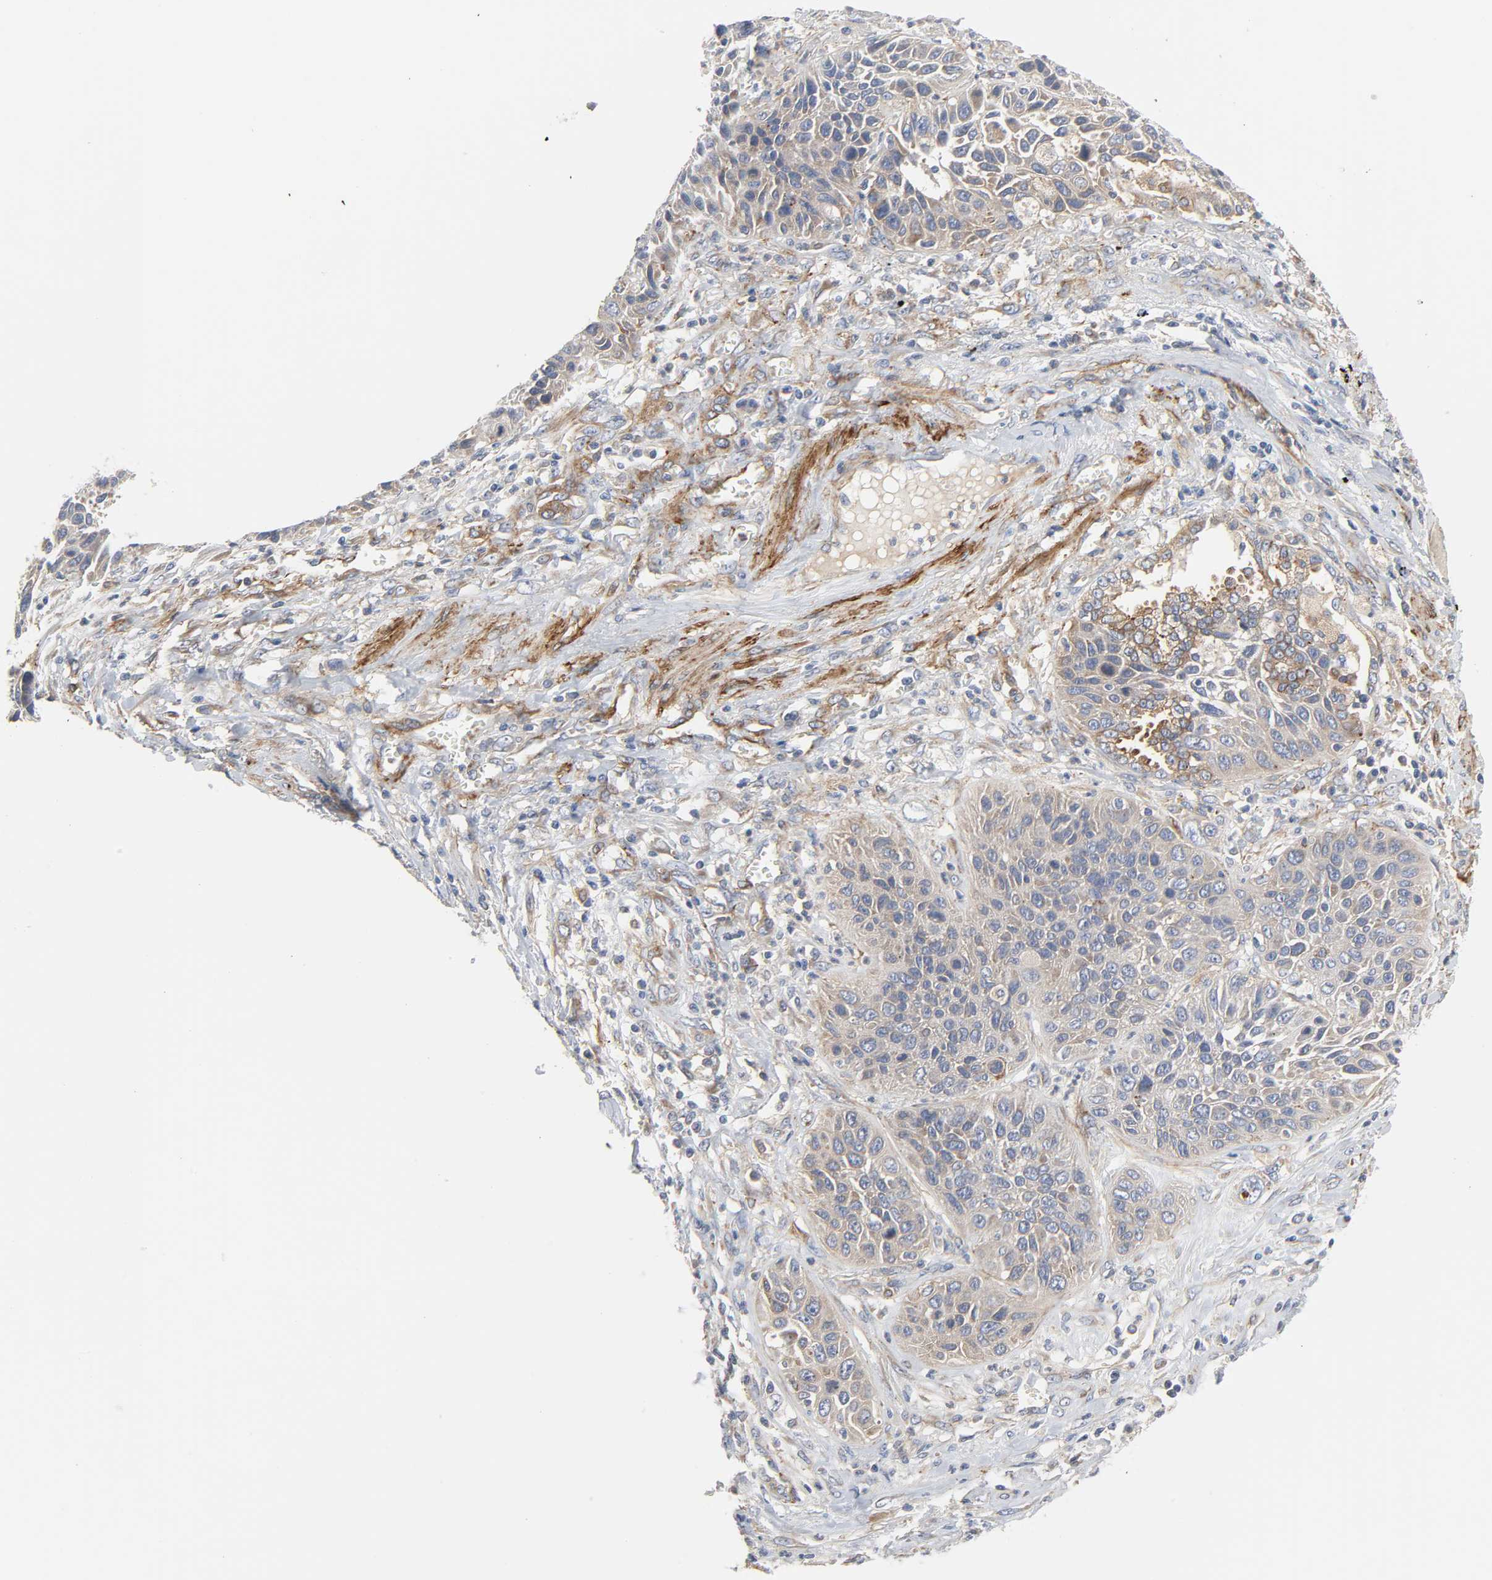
{"staining": {"intensity": "weak", "quantity": "25%-75%", "location": "cytoplasmic/membranous"}, "tissue": "lung cancer", "cell_type": "Tumor cells", "image_type": "cancer", "snomed": [{"axis": "morphology", "description": "Squamous cell carcinoma, NOS"}, {"axis": "topography", "description": "Lung"}], "caption": "This is an image of IHC staining of lung cancer (squamous cell carcinoma), which shows weak positivity in the cytoplasmic/membranous of tumor cells.", "gene": "ARHGAP1", "patient": {"sex": "female", "age": 76}}